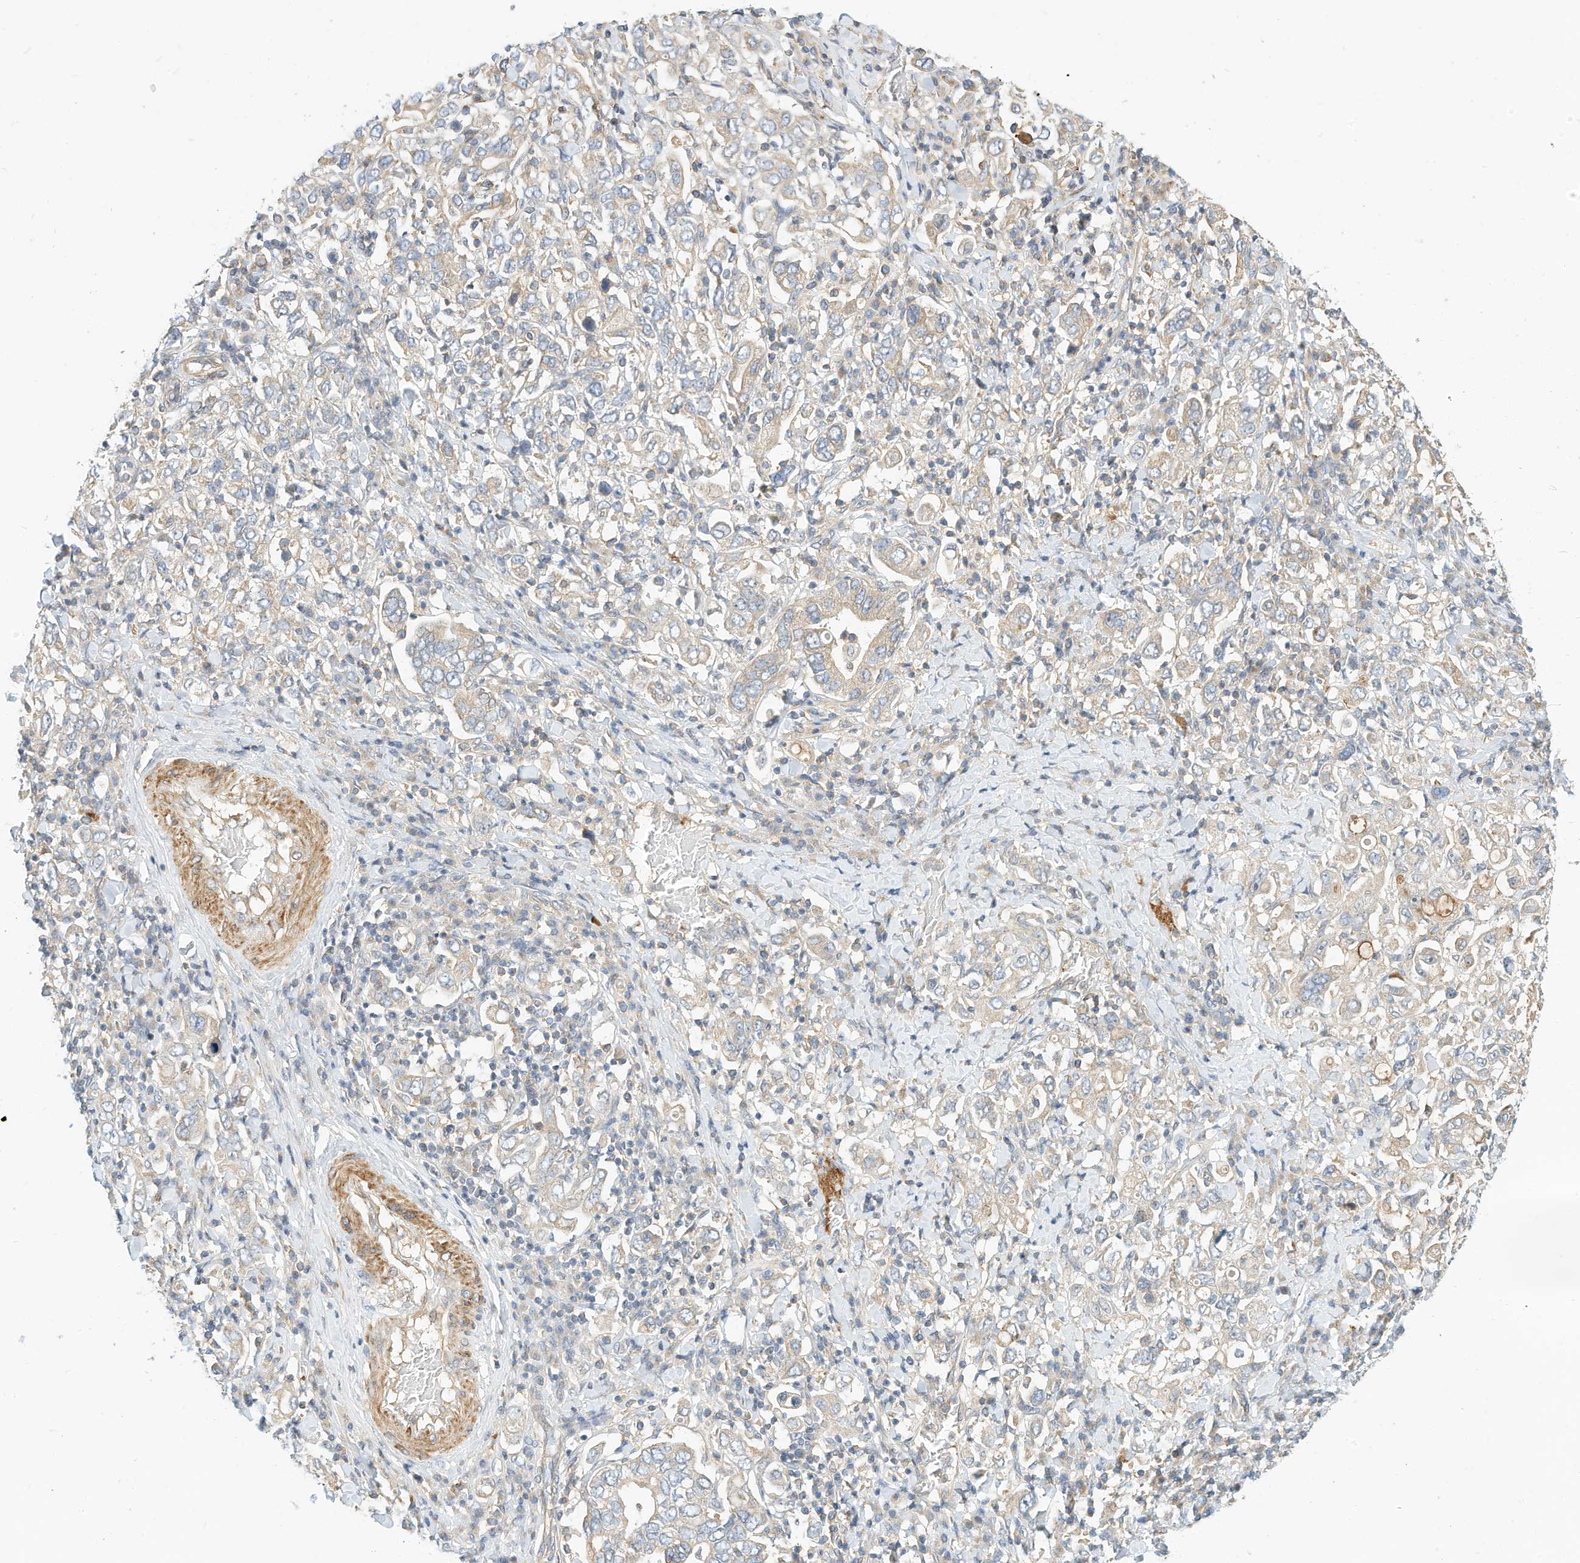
{"staining": {"intensity": "weak", "quantity": "25%-75%", "location": "cytoplasmic/membranous"}, "tissue": "stomach cancer", "cell_type": "Tumor cells", "image_type": "cancer", "snomed": [{"axis": "morphology", "description": "Adenocarcinoma, NOS"}, {"axis": "topography", "description": "Stomach, upper"}], "caption": "Immunohistochemical staining of stomach cancer (adenocarcinoma) demonstrates weak cytoplasmic/membranous protein positivity in approximately 25%-75% of tumor cells. (DAB (3,3'-diaminobenzidine) IHC, brown staining for protein, blue staining for nuclei).", "gene": "OFD1", "patient": {"sex": "male", "age": 62}}